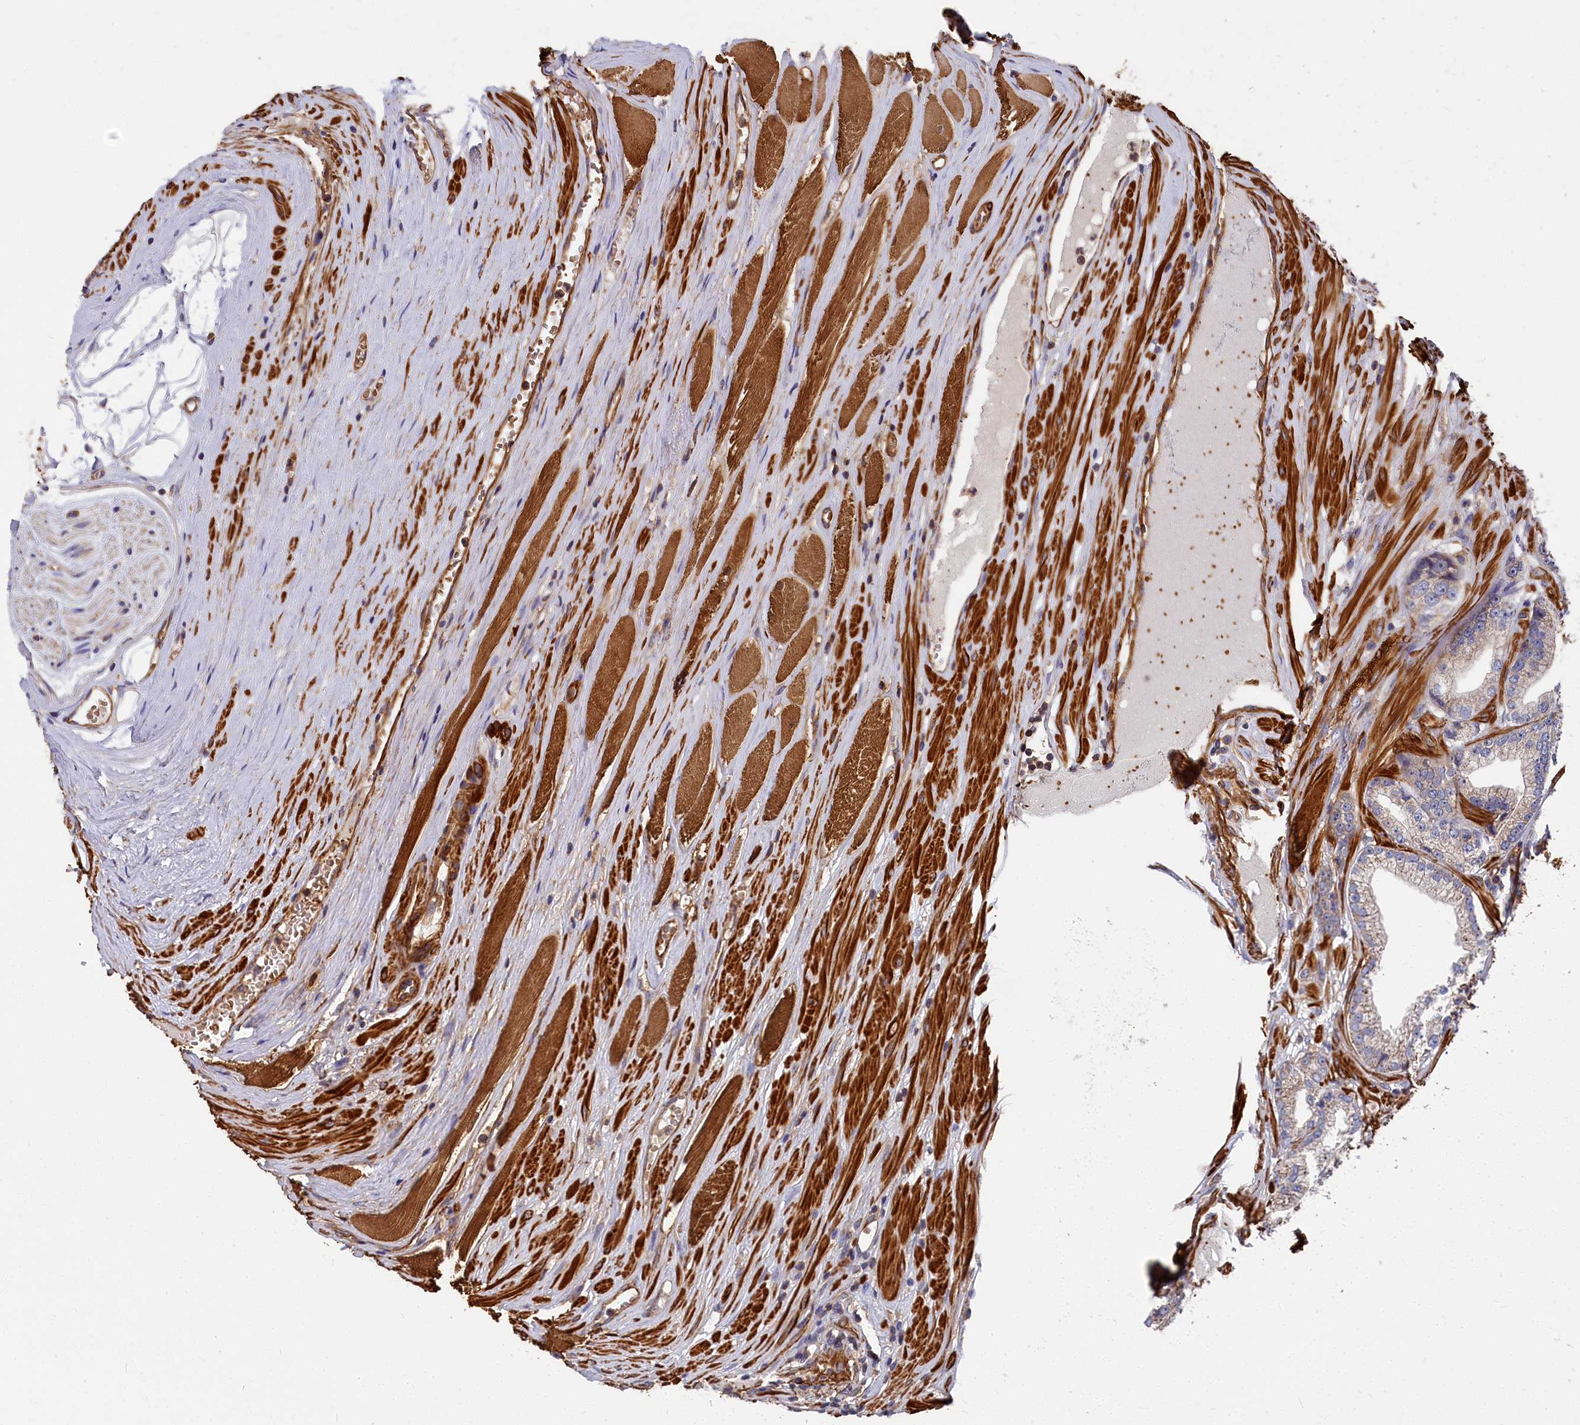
{"staining": {"intensity": "negative", "quantity": "none", "location": "none"}, "tissue": "prostate cancer", "cell_type": "Tumor cells", "image_type": "cancer", "snomed": [{"axis": "morphology", "description": "Adenocarcinoma, High grade"}, {"axis": "topography", "description": "Prostate"}], "caption": "Tumor cells are negative for protein expression in human prostate cancer (high-grade adenocarcinoma).", "gene": "LDHD", "patient": {"sex": "male", "age": 67}}